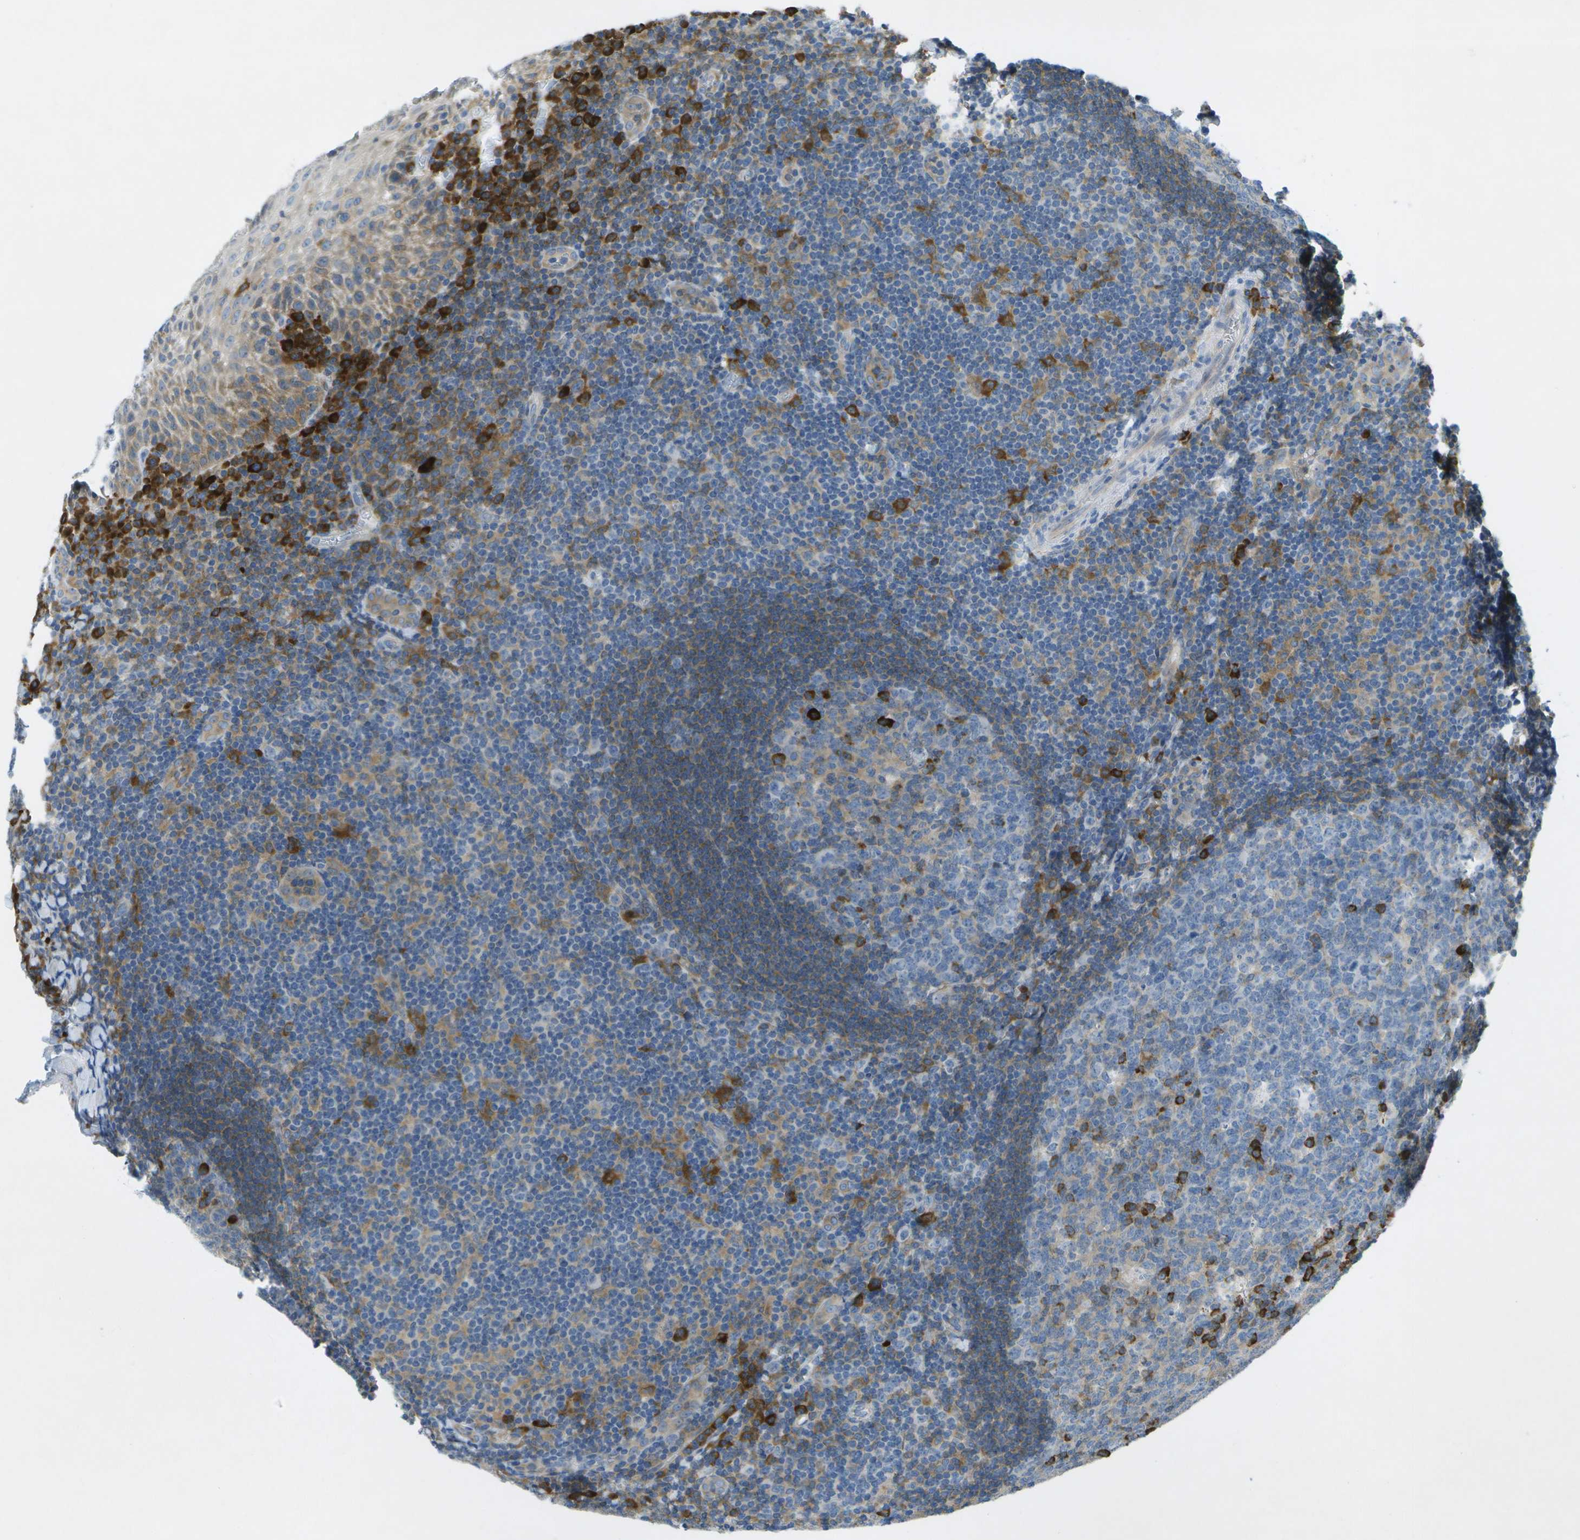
{"staining": {"intensity": "strong", "quantity": "<25%", "location": "cytoplasmic/membranous"}, "tissue": "tonsil", "cell_type": "Germinal center cells", "image_type": "normal", "snomed": [{"axis": "morphology", "description": "Normal tissue, NOS"}, {"axis": "topography", "description": "Tonsil"}], "caption": "DAB immunohistochemical staining of normal tonsil demonstrates strong cytoplasmic/membranous protein positivity in about <25% of germinal center cells. (IHC, brightfield microscopy, high magnification).", "gene": "WNK2", "patient": {"sex": "male", "age": 37}}